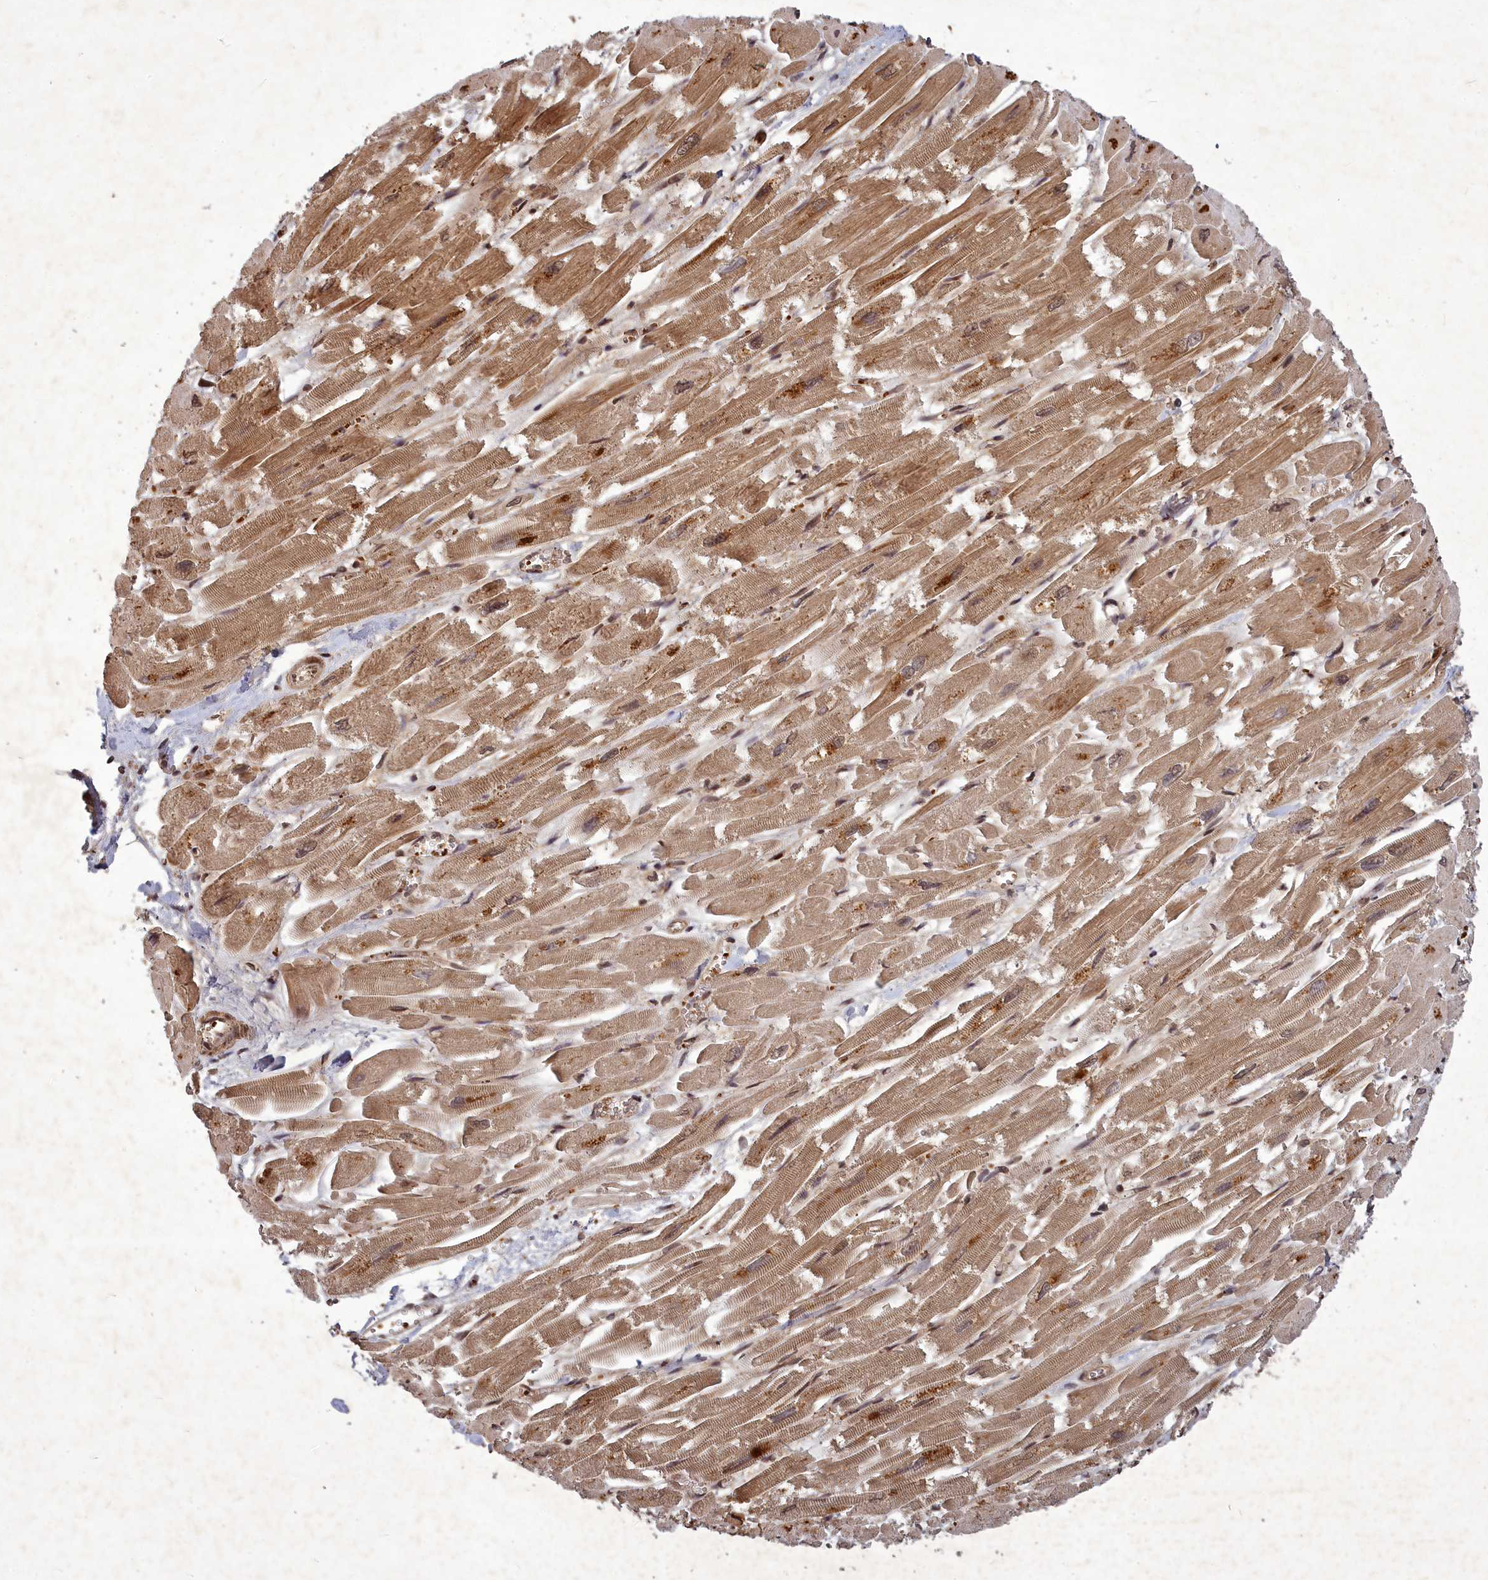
{"staining": {"intensity": "moderate", "quantity": ">75%", "location": "cytoplasmic/membranous,nuclear"}, "tissue": "heart muscle", "cell_type": "Cardiomyocytes", "image_type": "normal", "snomed": [{"axis": "morphology", "description": "Normal tissue, NOS"}, {"axis": "topography", "description": "Heart"}], "caption": "Moderate cytoplasmic/membranous,nuclear expression is present in approximately >75% of cardiomyocytes in normal heart muscle. (DAB = brown stain, brightfield microscopy at high magnification).", "gene": "SRMS", "patient": {"sex": "male", "age": 54}}